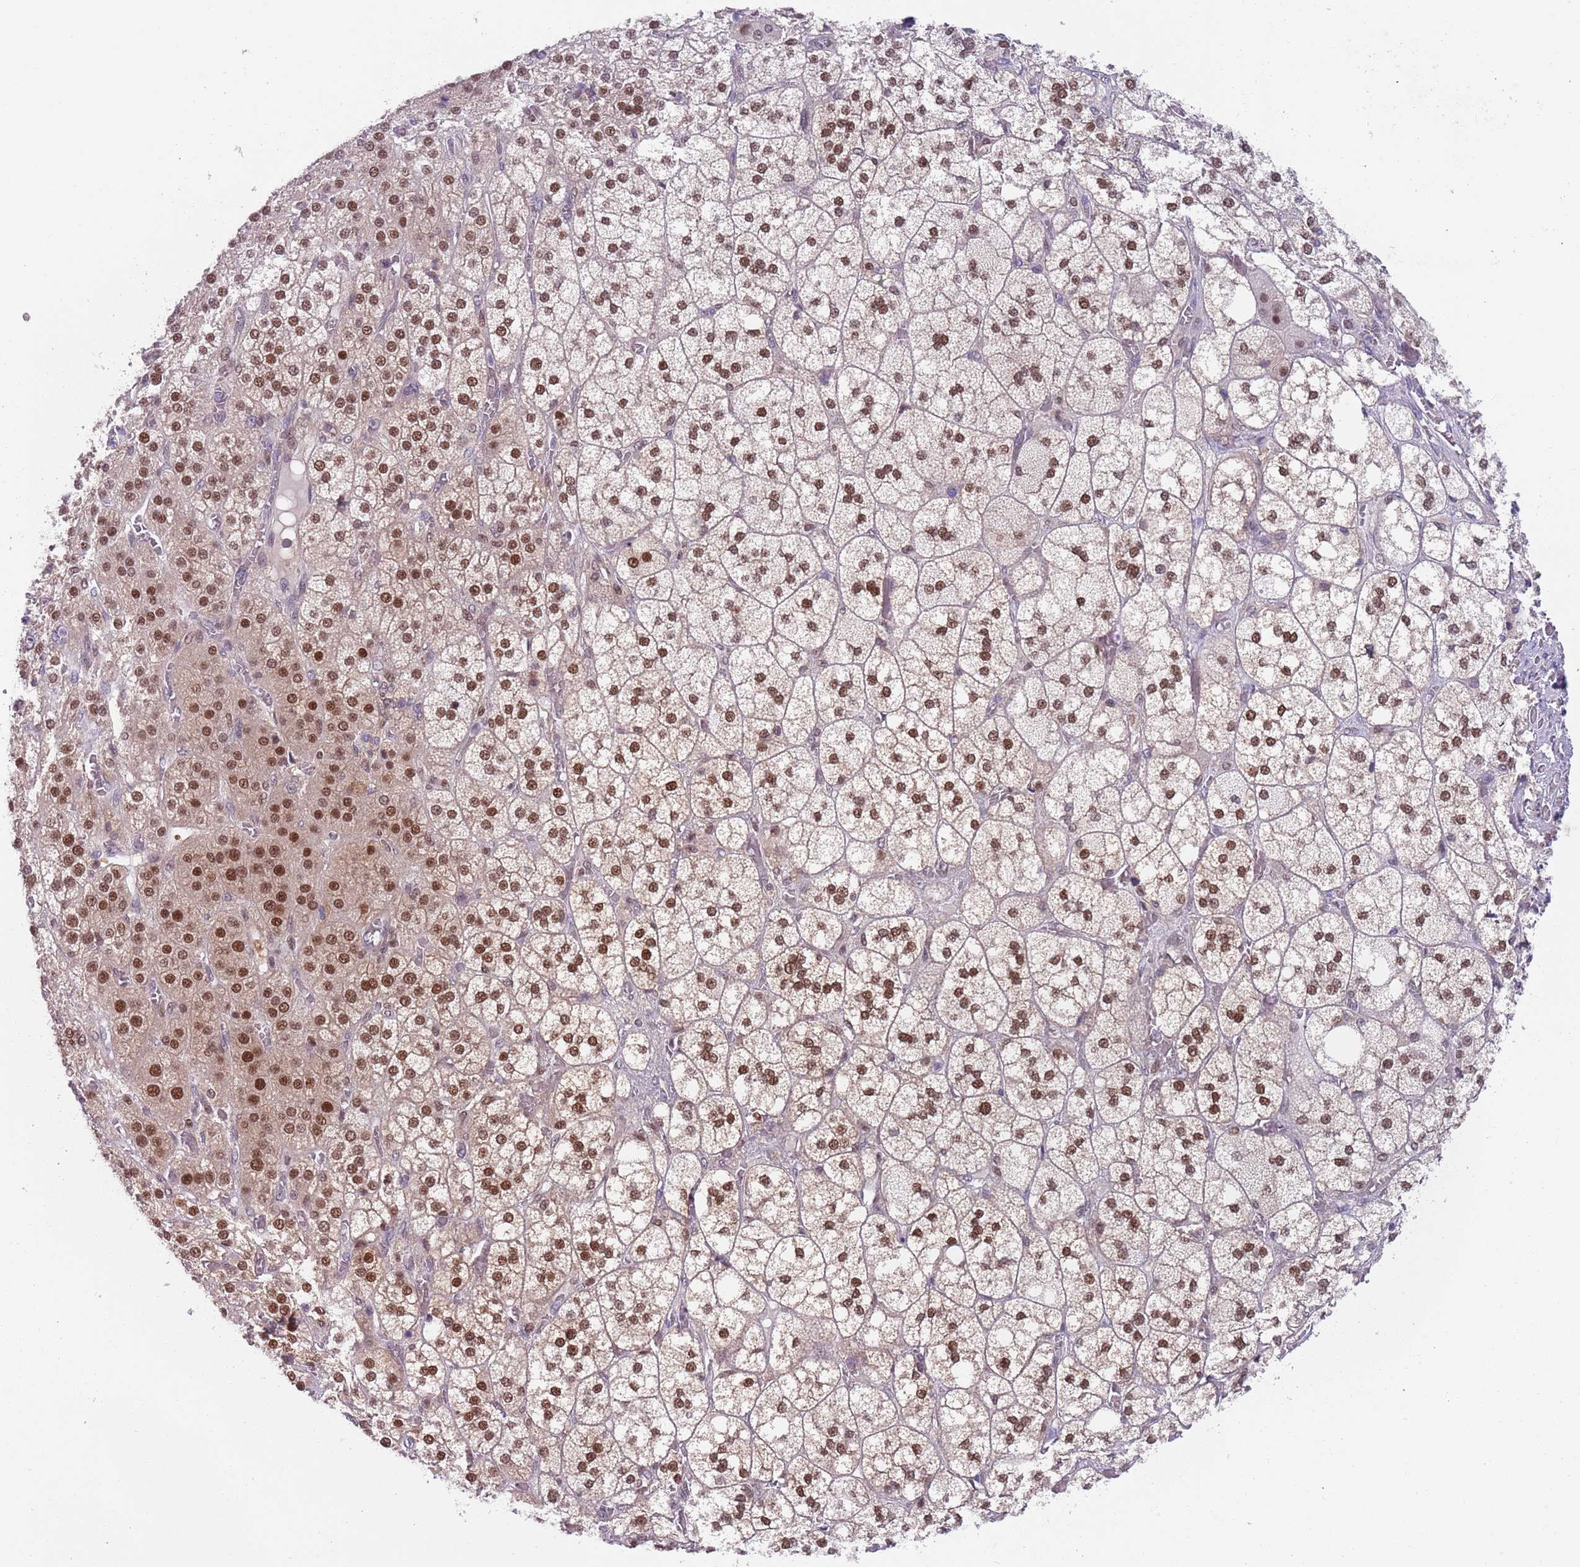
{"staining": {"intensity": "moderate", "quantity": ">75%", "location": "nuclear"}, "tissue": "adrenal gland", "cell_type": "Glandular cells", "image_type": "normal", "snomed": [{"axis": "morphology", "description": "Normal tissue, NOS"}, {"axis": "topography", "description": "Adrenal gland"}], "caption": "Unremarkable adrenal gland reveals moderate nuclear expression in about >75% of glandular cells.", "gene": "RMND5B", "patient": {"sex": "male", "age": 61}}